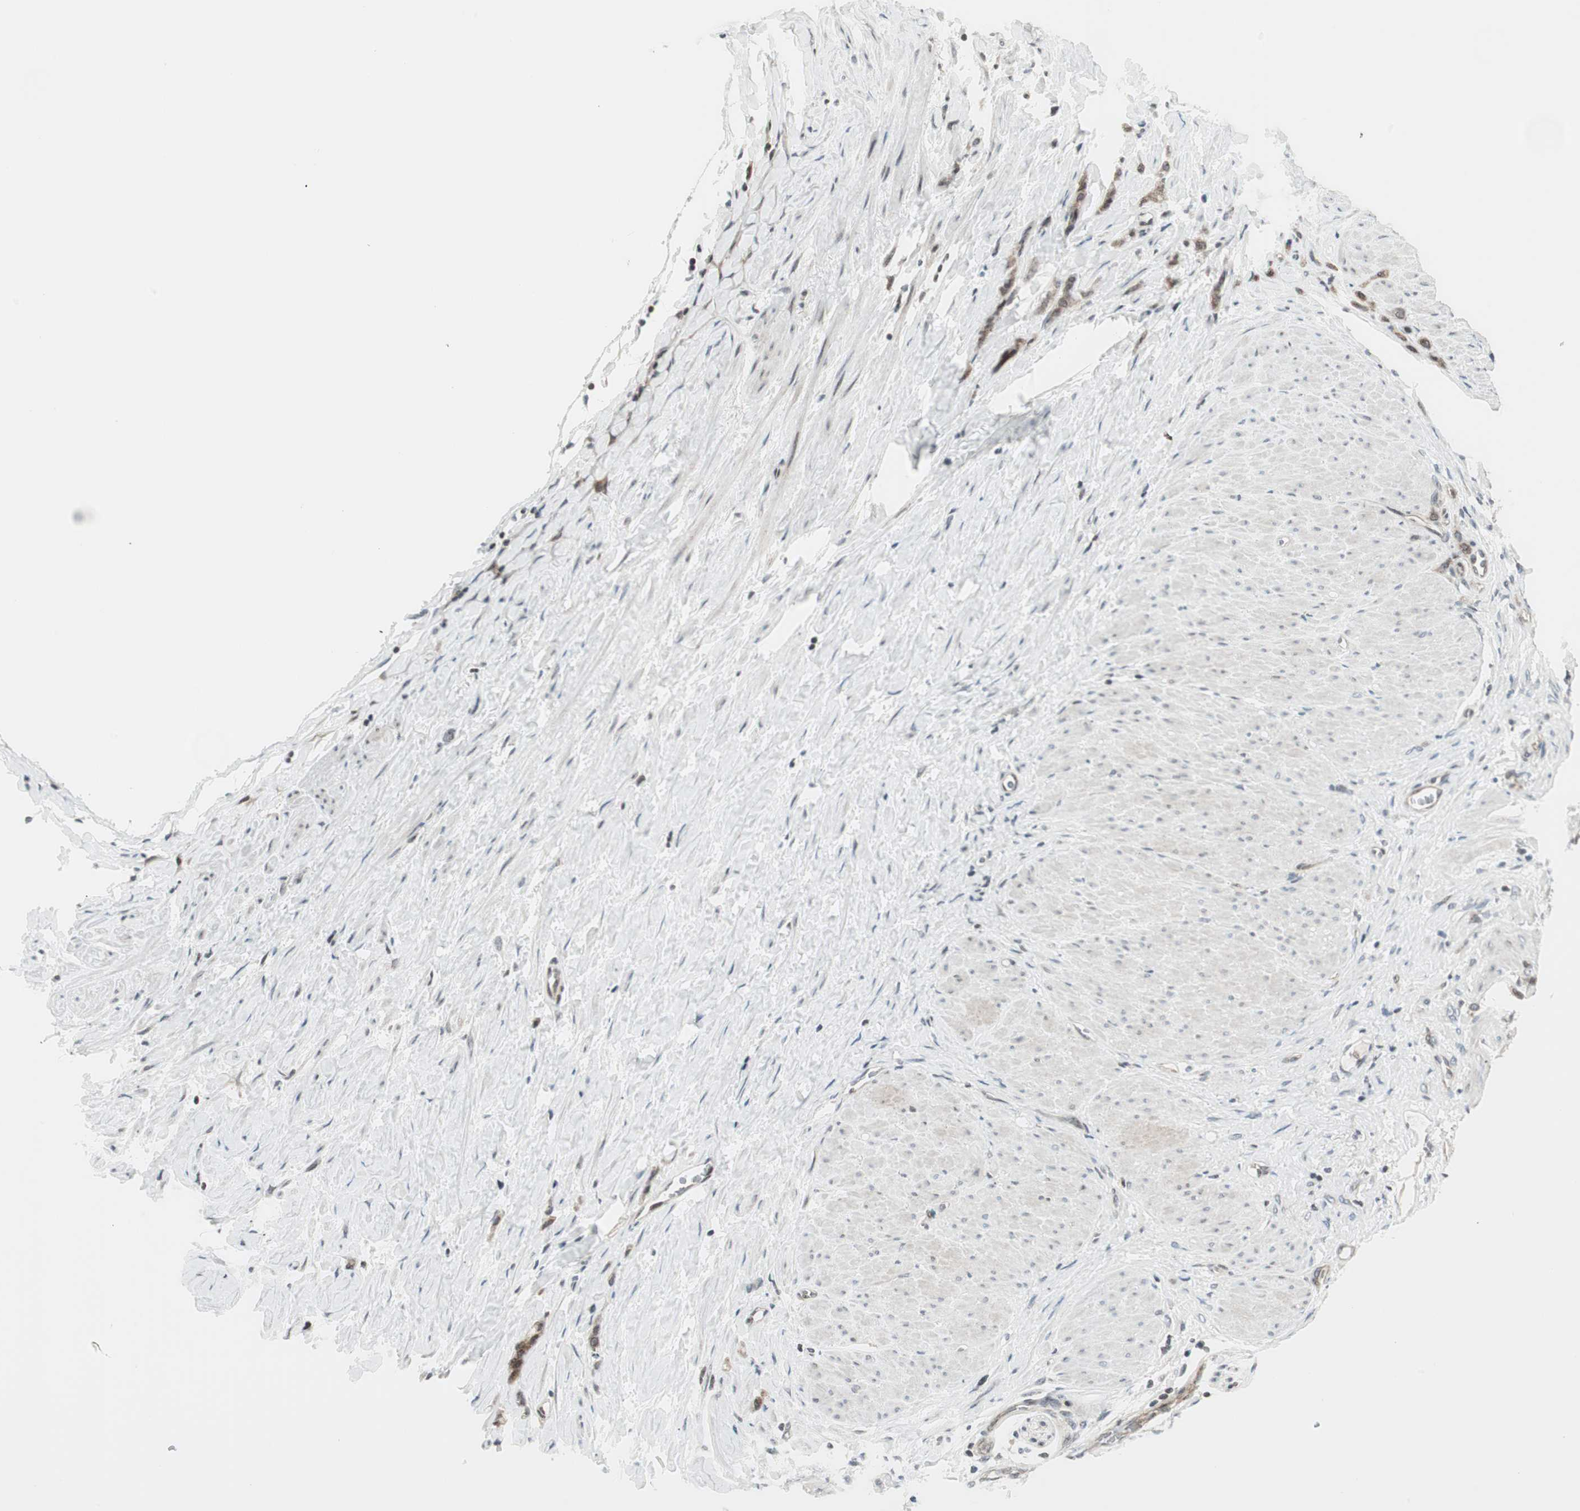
{"staining": {"intensity": "weak", "quantity": ">75%", "location": "cytoplasmic/membranous"}, "tissue": "stomach cancer", "cell_type": "Tumor cells", "image_type": "cancer", "snomed": [{"axis": "morphology", "description": "Adenocarcinoma, NOS"}, {"axis": "topography", "description": "Stomach"}], "caption": "Protein analysis of adenocarcinoma (stomach) tissue exhibits weak cytoplasmic/membranous staining in about >75% of tumor cells.", "gene": "TPT1", "patient": {"sex": "male", "age": 82}}